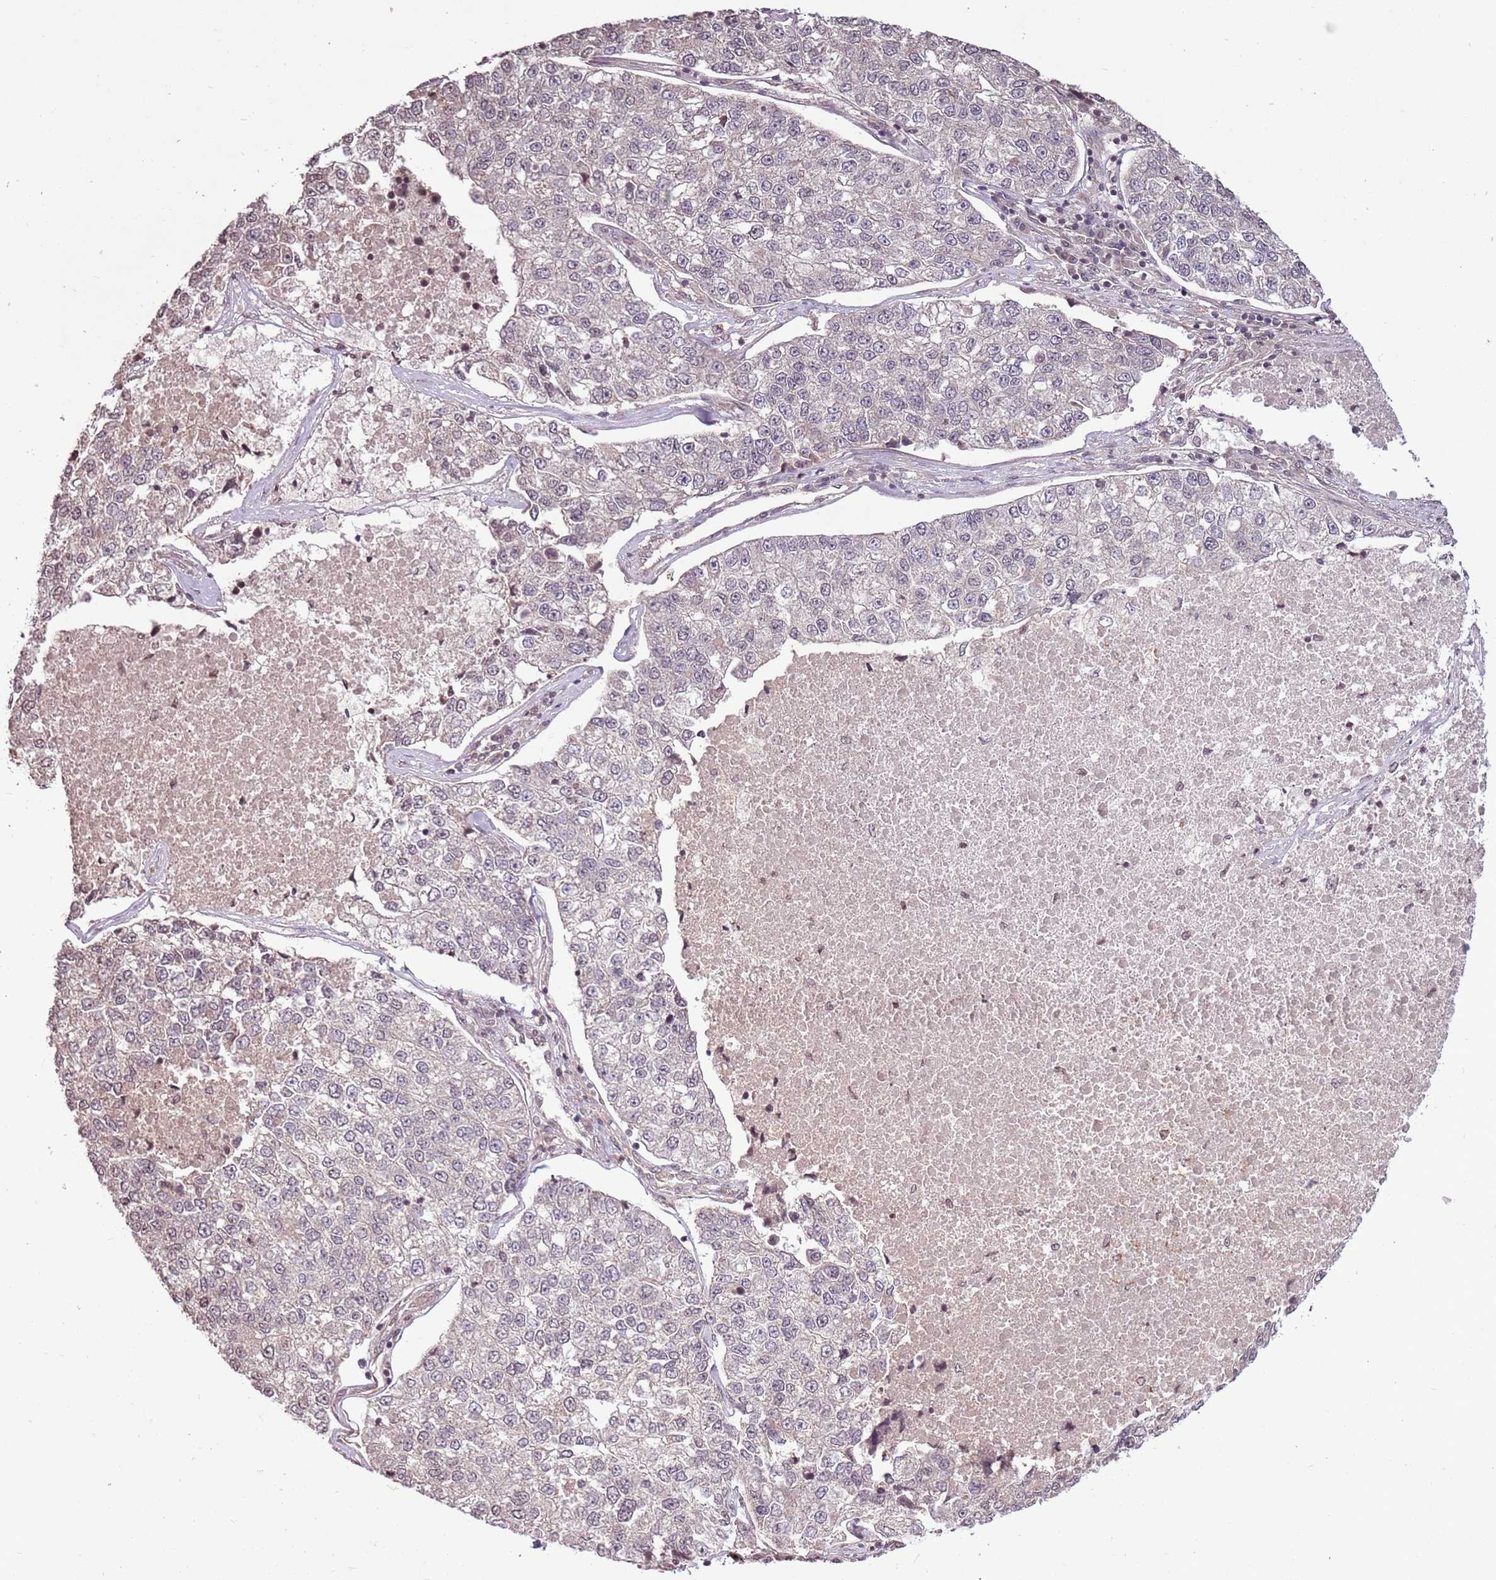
{"staining": {"intensity": "weak", "quantity": "<25%", "location": "cytoplasmic/membranous"}, "tissue": "lung cancer", "cell_type": "Tumor cells", "image_type": "cancer", "snomed": [{"axis": "morphology", "description": "Adenocarcinoma, NOS"}, {"axis": "topography", "description": "Lung"}], "caption": "The histopathology image exhibits no staining of tumor cells in lung cancer (adenocarcinoma). The staining was performed using DAB (3,3'-diaminobenzidine) to visualize the protein expression in brown, while the nuclei were stained in blue with hematoxylin (Magnification: 20x).", "gene": "CAPN9", "patient": {"sex": "male", "age": 49}}